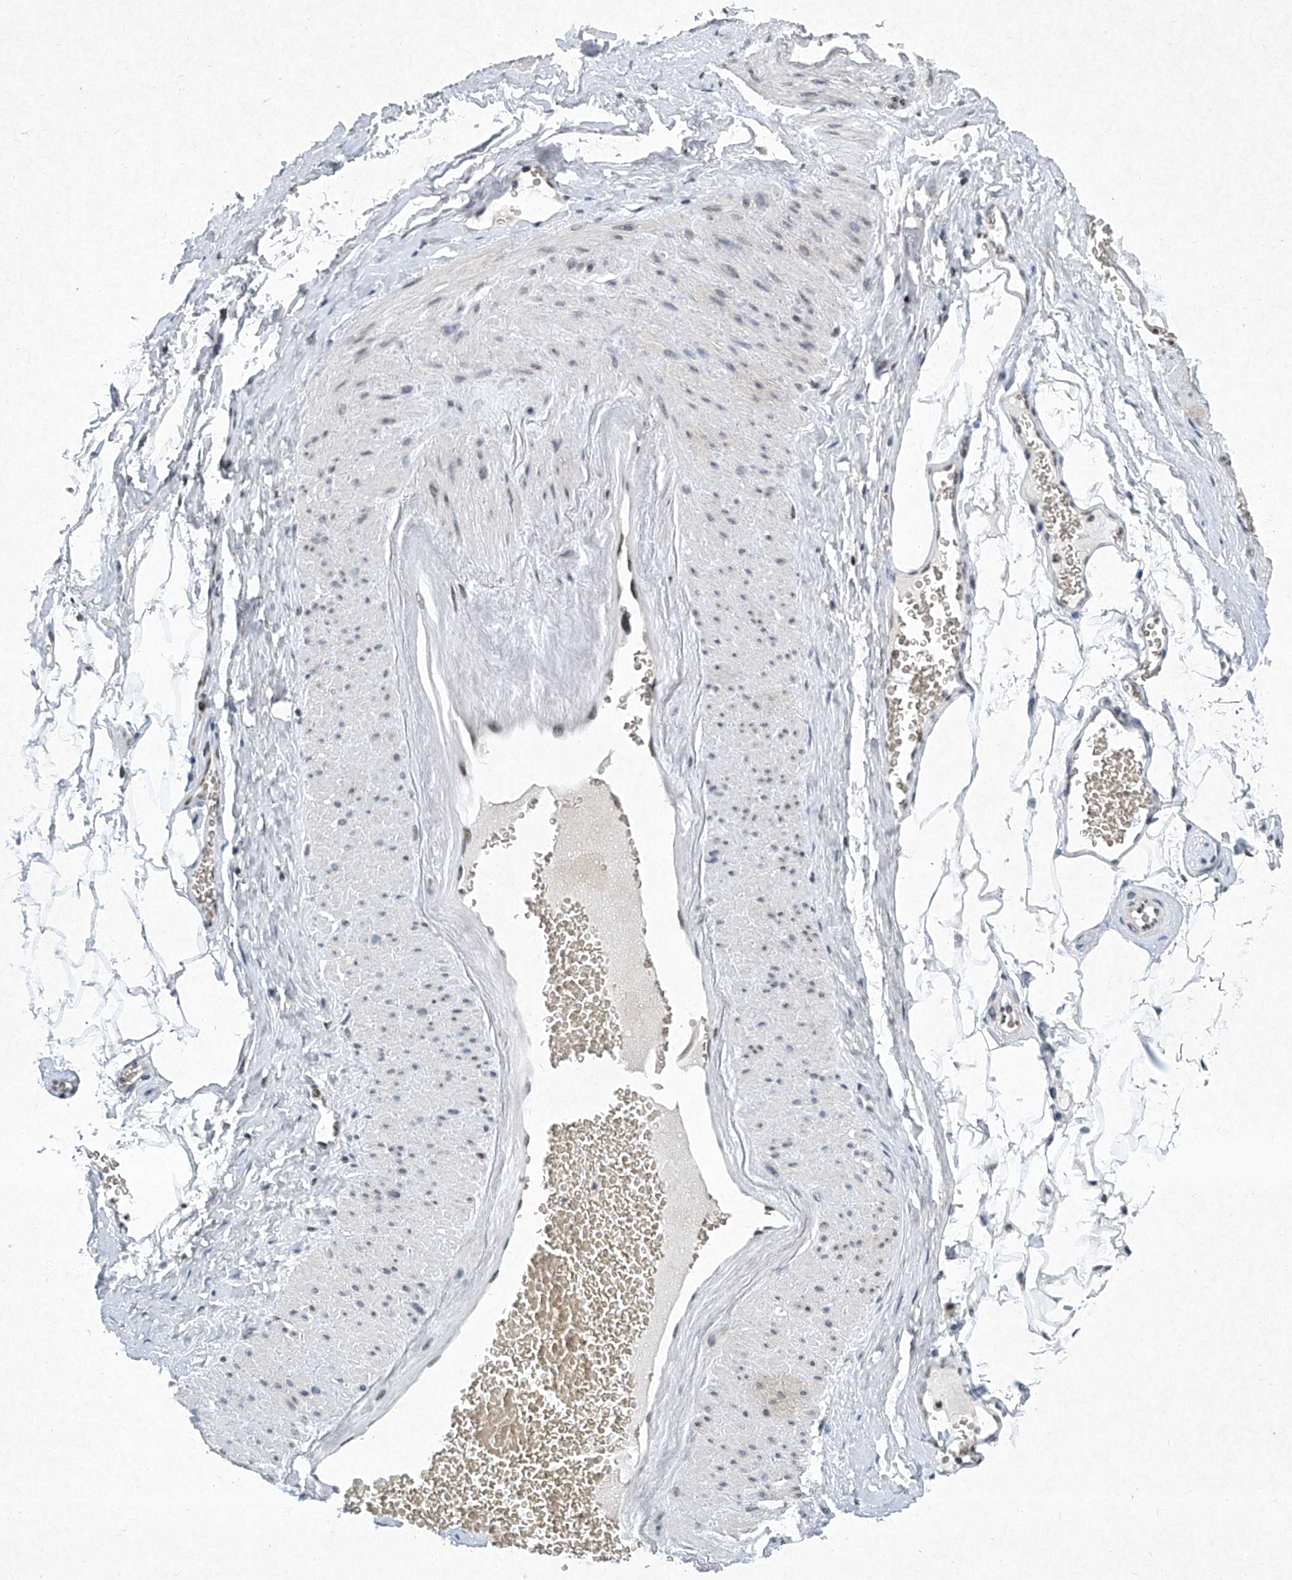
{"staining": {"intensity": "moderate", "quantity": ">75%", "location": "nuclear"}, "tissue": "adipose tissue", "cell_type": "Adipocytes", "image_type": "normal", "snomed": [{"axis": "morphology", "description": "Normal tissue, NOS"}, {"axis": "morphology", "description": "Adenocarcinoma, Low grade"}, {"axis": "topography", "description": "Prostate"}, {"axis": "topography", "description": "Peripheral nerve tissue"}], "caption": "The image displays immunohistochemical staining of normal adipose tissue. There is moderate nuclear expression is identified in approximately >75% of adipocytes.", "gene": "TFDP1", "patient": {"sex": "male", "age": 63}}